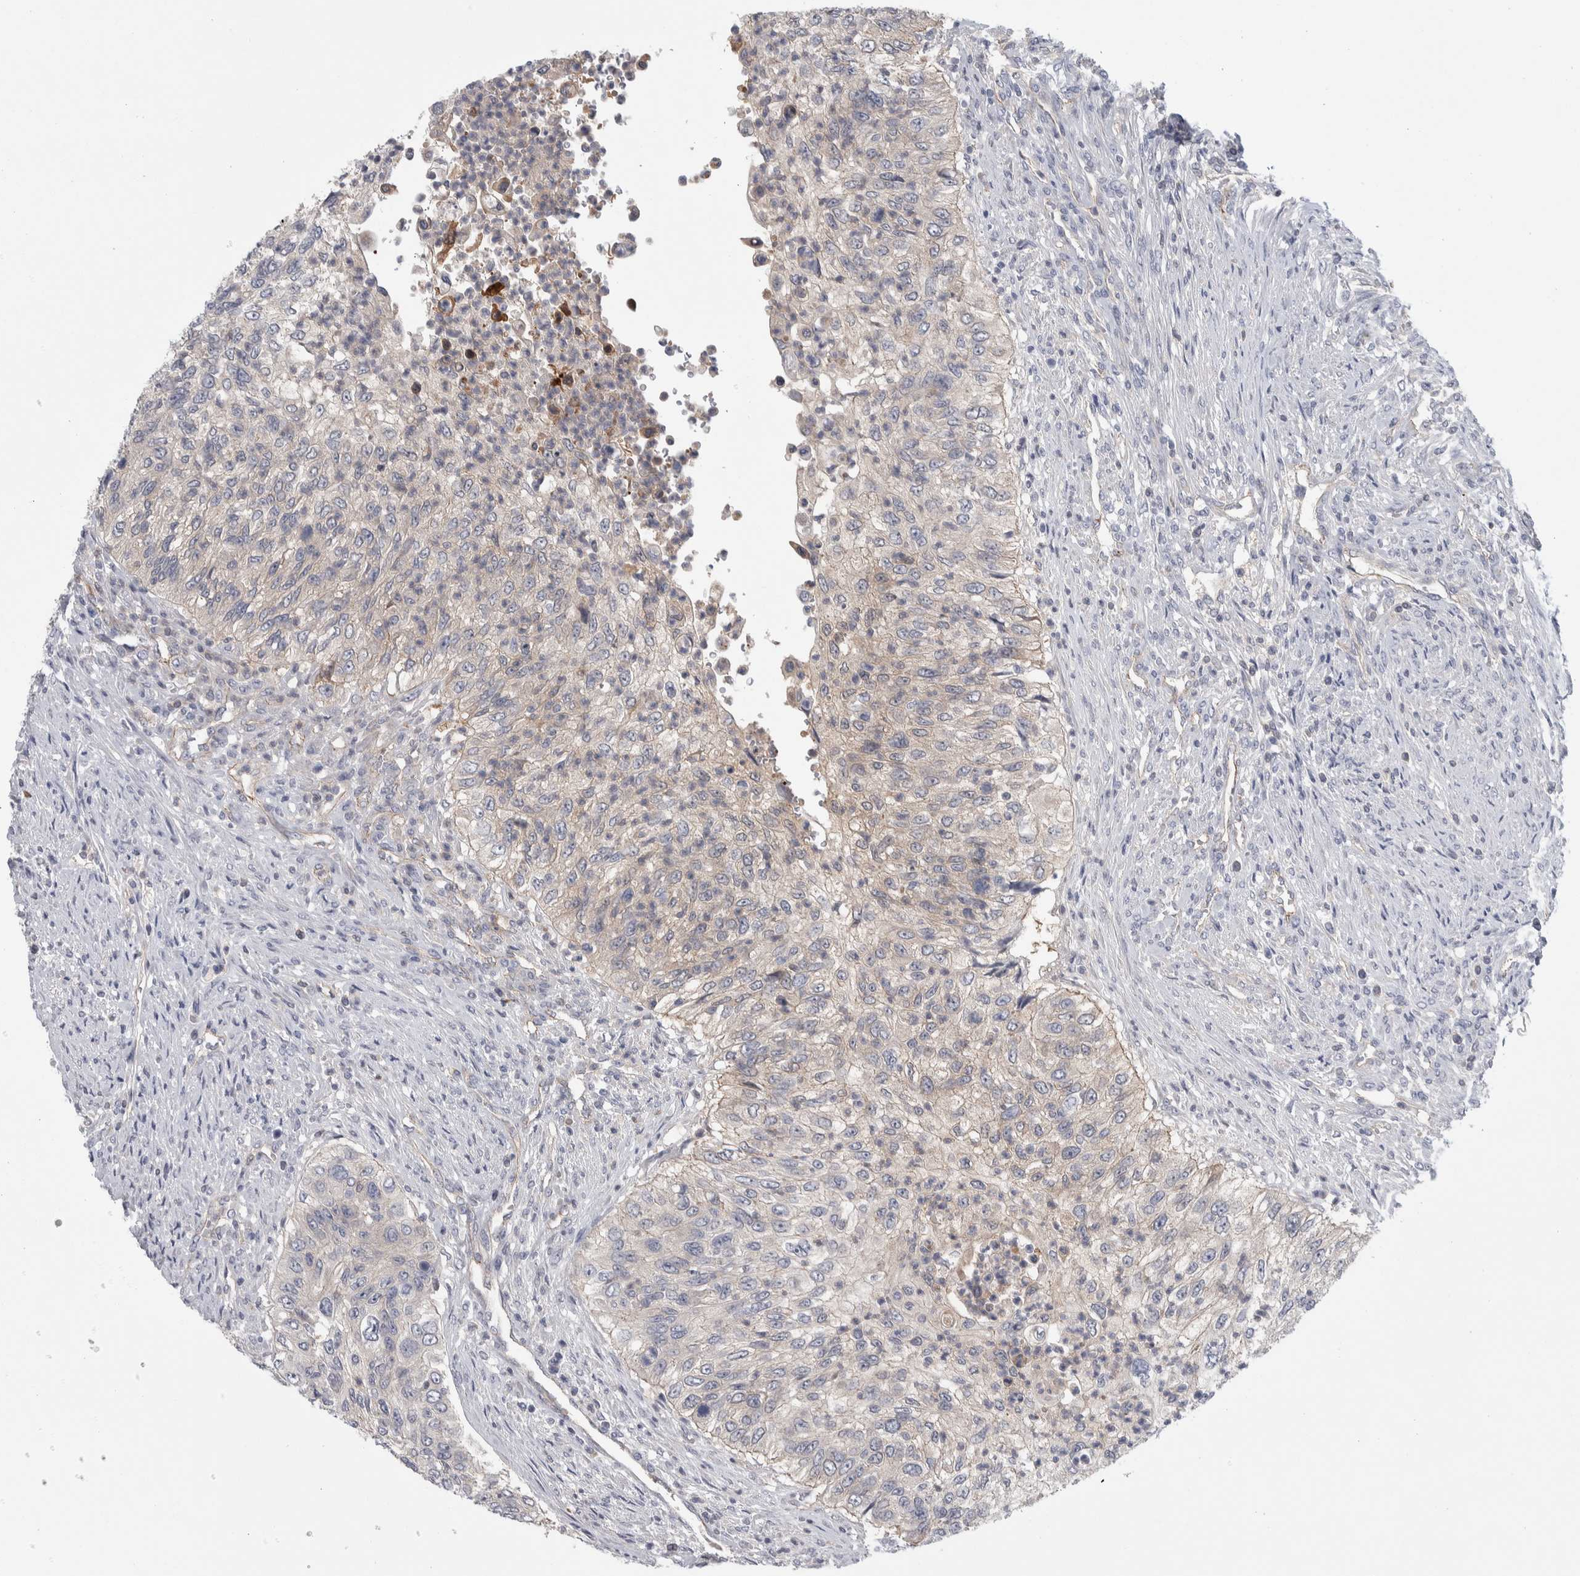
{"staining": {"intensity": "negative", "quantity": "none", "location": "none"}, "tissue": "urothelial cancer", "cell_type": "Tumor cells", "image_type": "cancer", "snomed": [{"axis": "morphology", "description": "Urothelial carcinoma, High grade"}, {"axis": "topography", "description": "Urinary bladder"}], "caption": "There is no significant staining in tumor cells of urothelial cancer.", "gene": "ZNF862", "patient": {"sex": "female", "age": 60}}